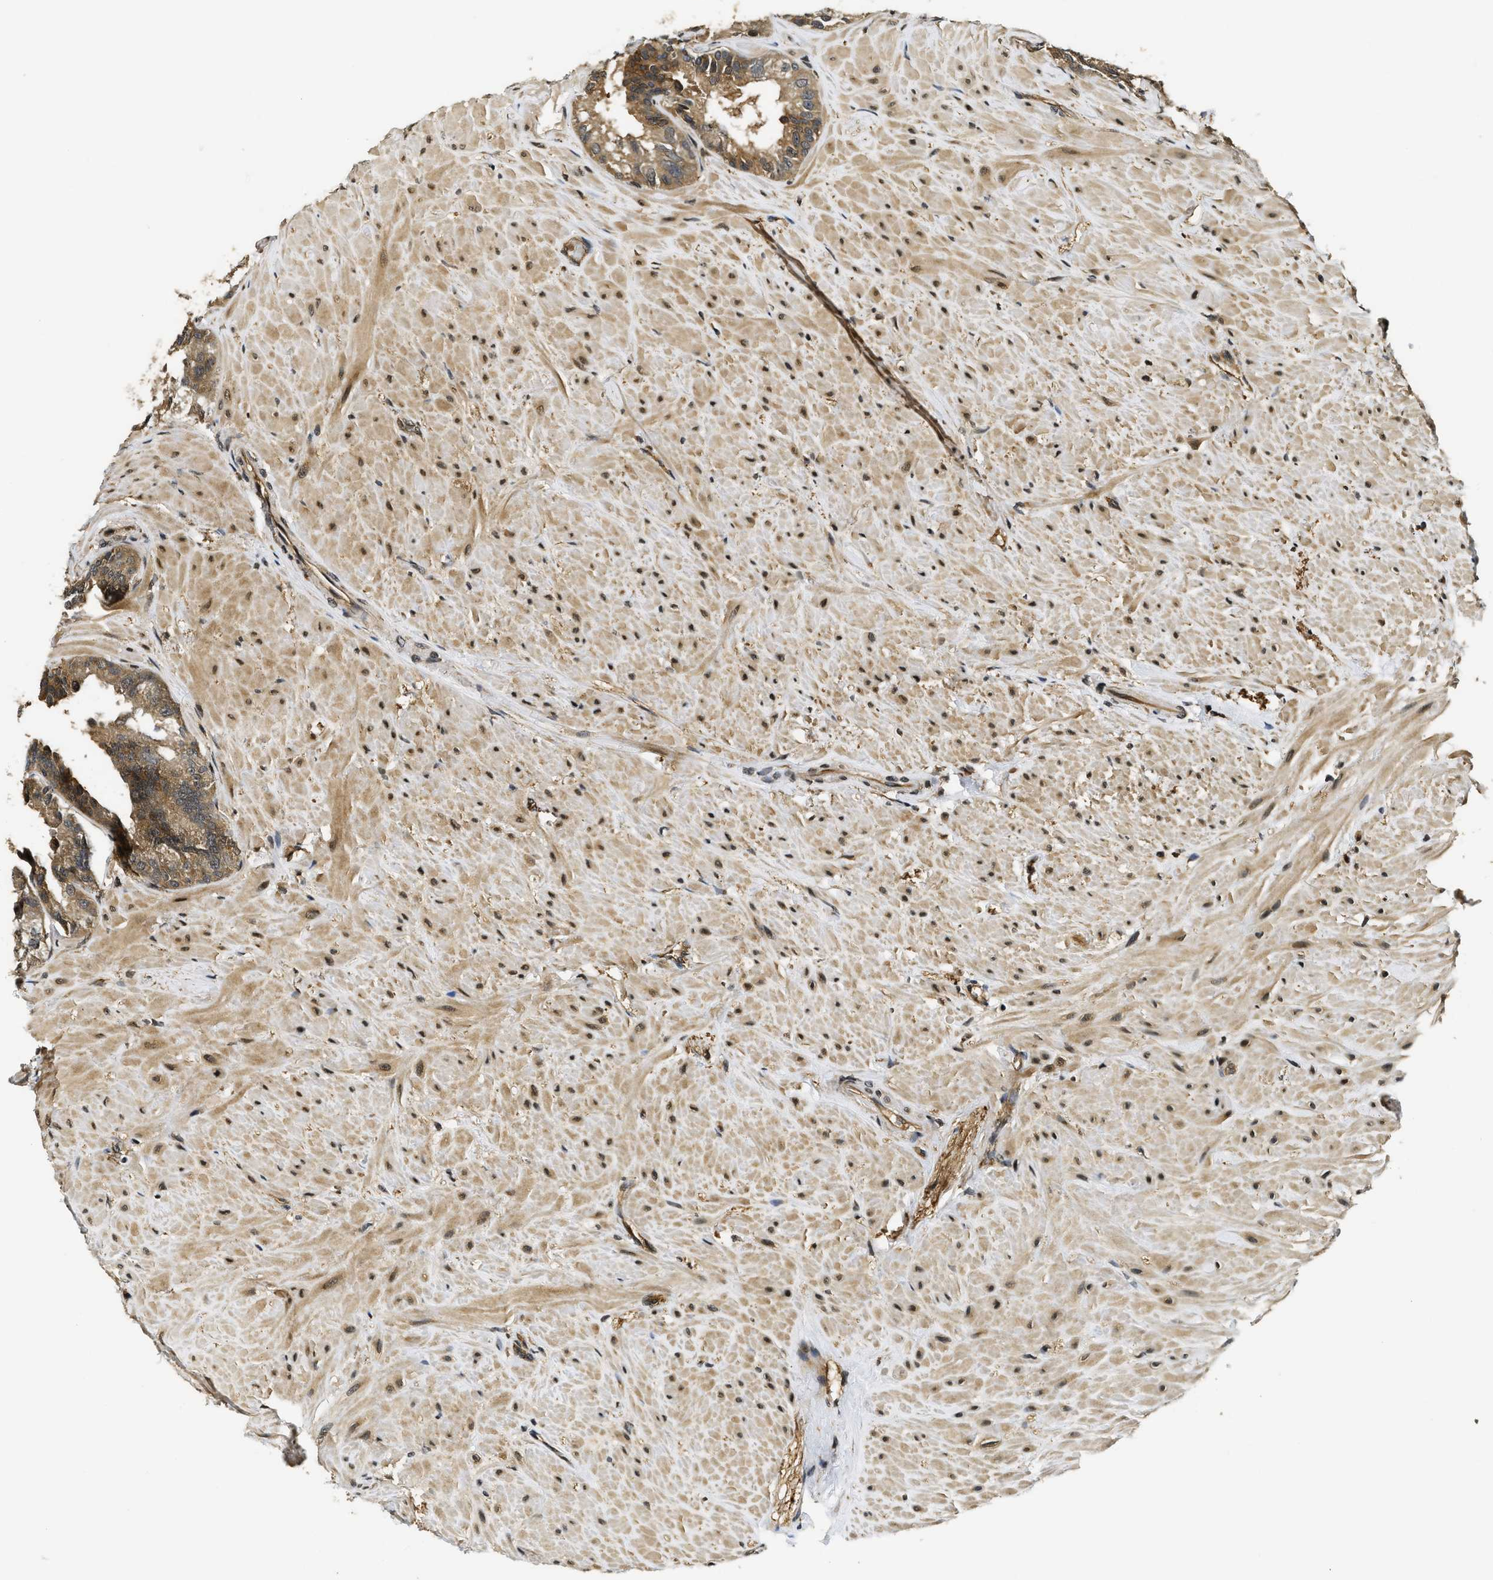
{"staining": {"intensity": "moderate", "quantity": ">75%", "location": "cytoplasmic/membranous,nuclear"}, "tissue": "seminal vesicle", "cell_type": "Glandular cells", "image_type": "normal", "snomed": [{"axis": "morphology", "description": "Normal tissue, NOS"}, {"axis": "topography", "description": "Seminal veicle"}], "caption": "The micrograph demonstrates a brown stain indicating the presence of a protein in the cytoplasmic/membranous,nuclear of glandular cells in seminal vesicle.", "gene": "ADSL", "patient": {"sex": "male", "age": 68}}